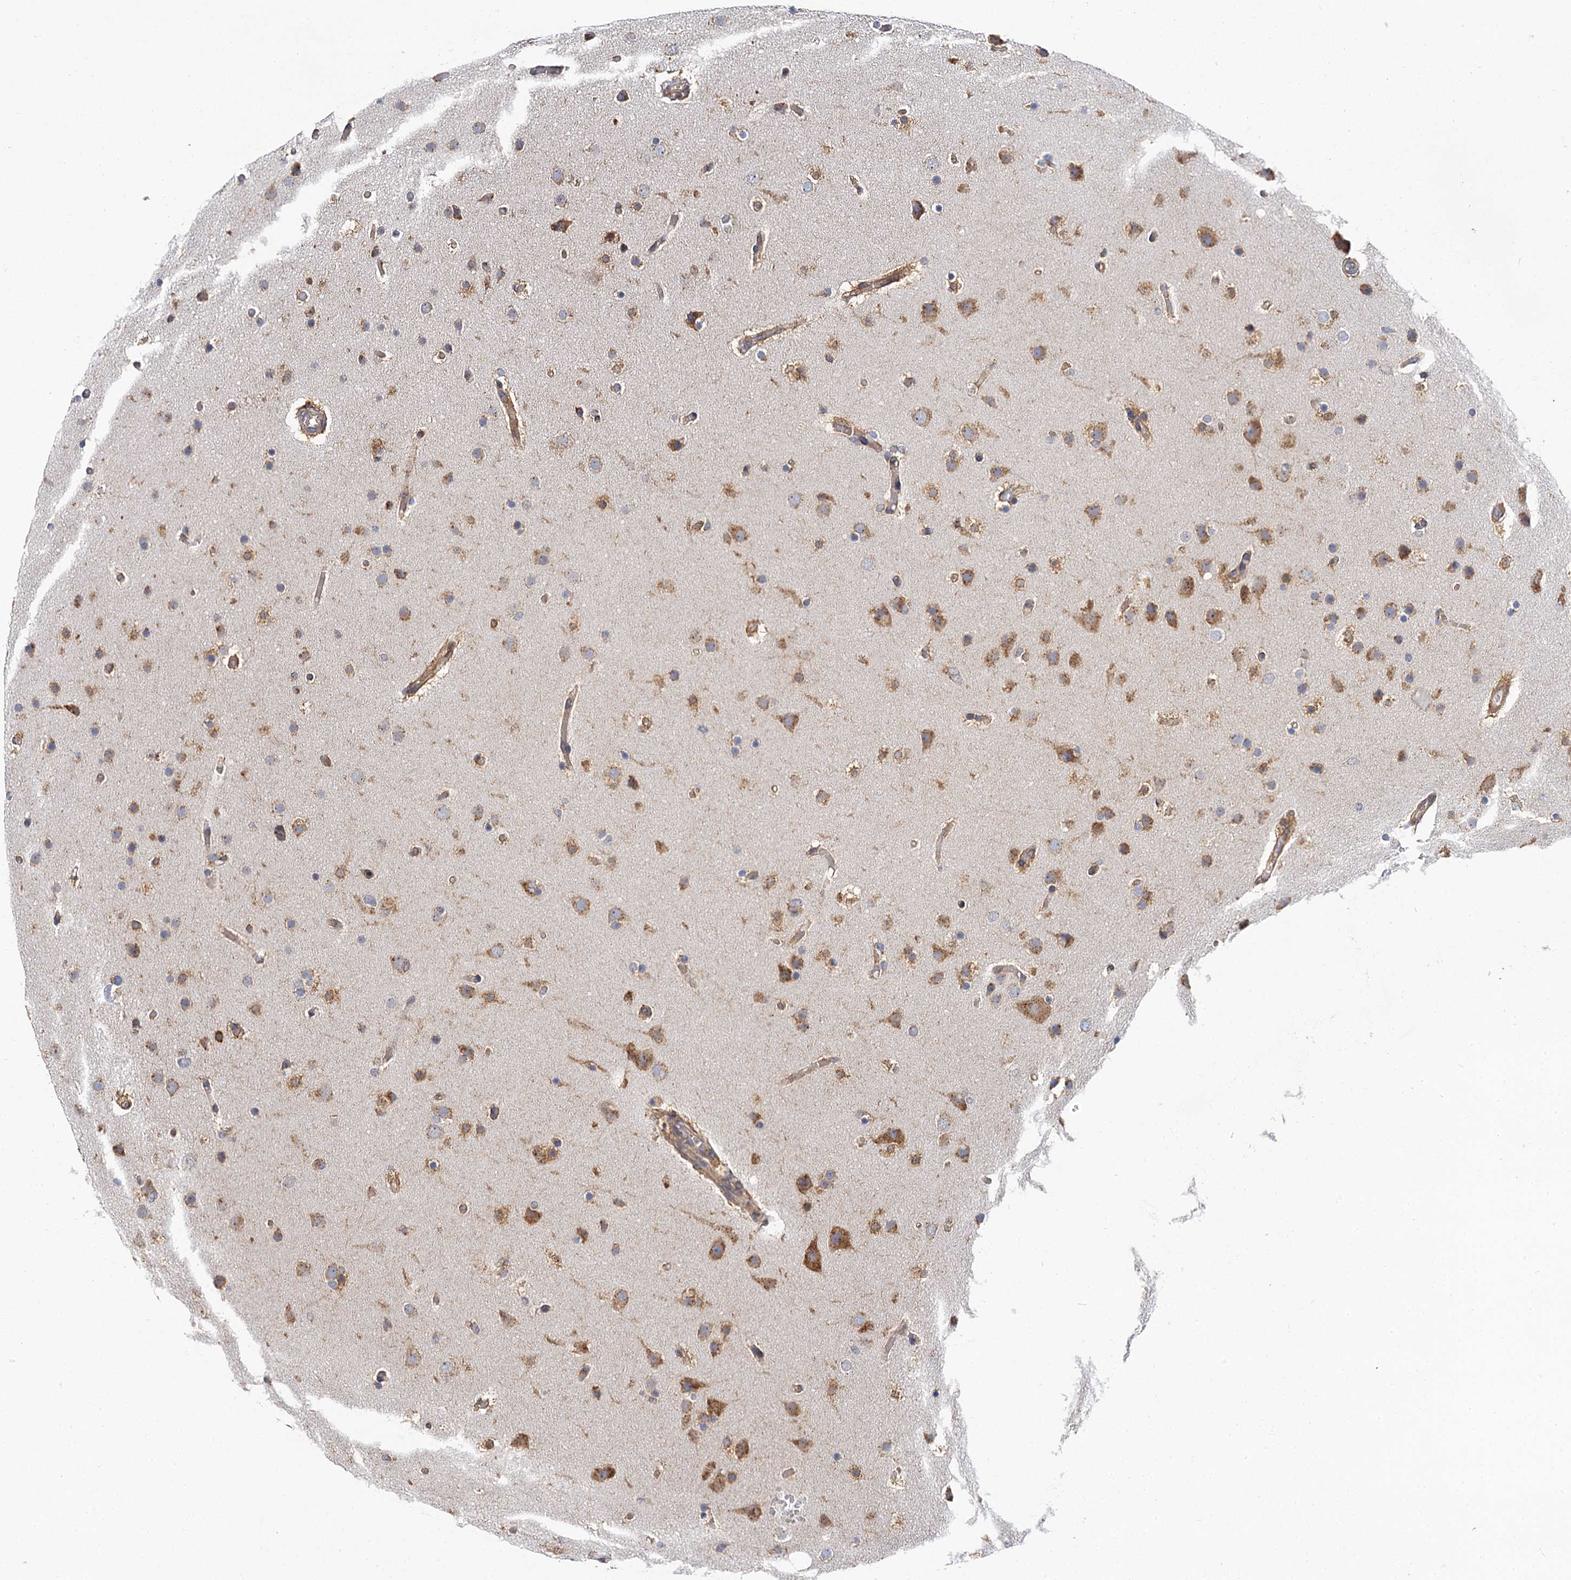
{"staining": {"intensity": "moderate", "quantity": ">75%", "location": "cytoplasmic/membranous"}, "tissue": "glioma", "cell_type": "Tumor cells", "image_type": "cancer", "snomed": [{"axis": "morphology", "description": "Glioma, malignant, High grade"}, {"axis": "topography", "description": "Cerebral cortex"}], "caption": "Immunohistochemical staining of human malignant glioma (high-grade) displays moderate cytoplasmic/membranous protein staining in about >75% of tumor cells.", "gene": "PPIP5K2", "patient": {"sex": "female", "age": 36}}